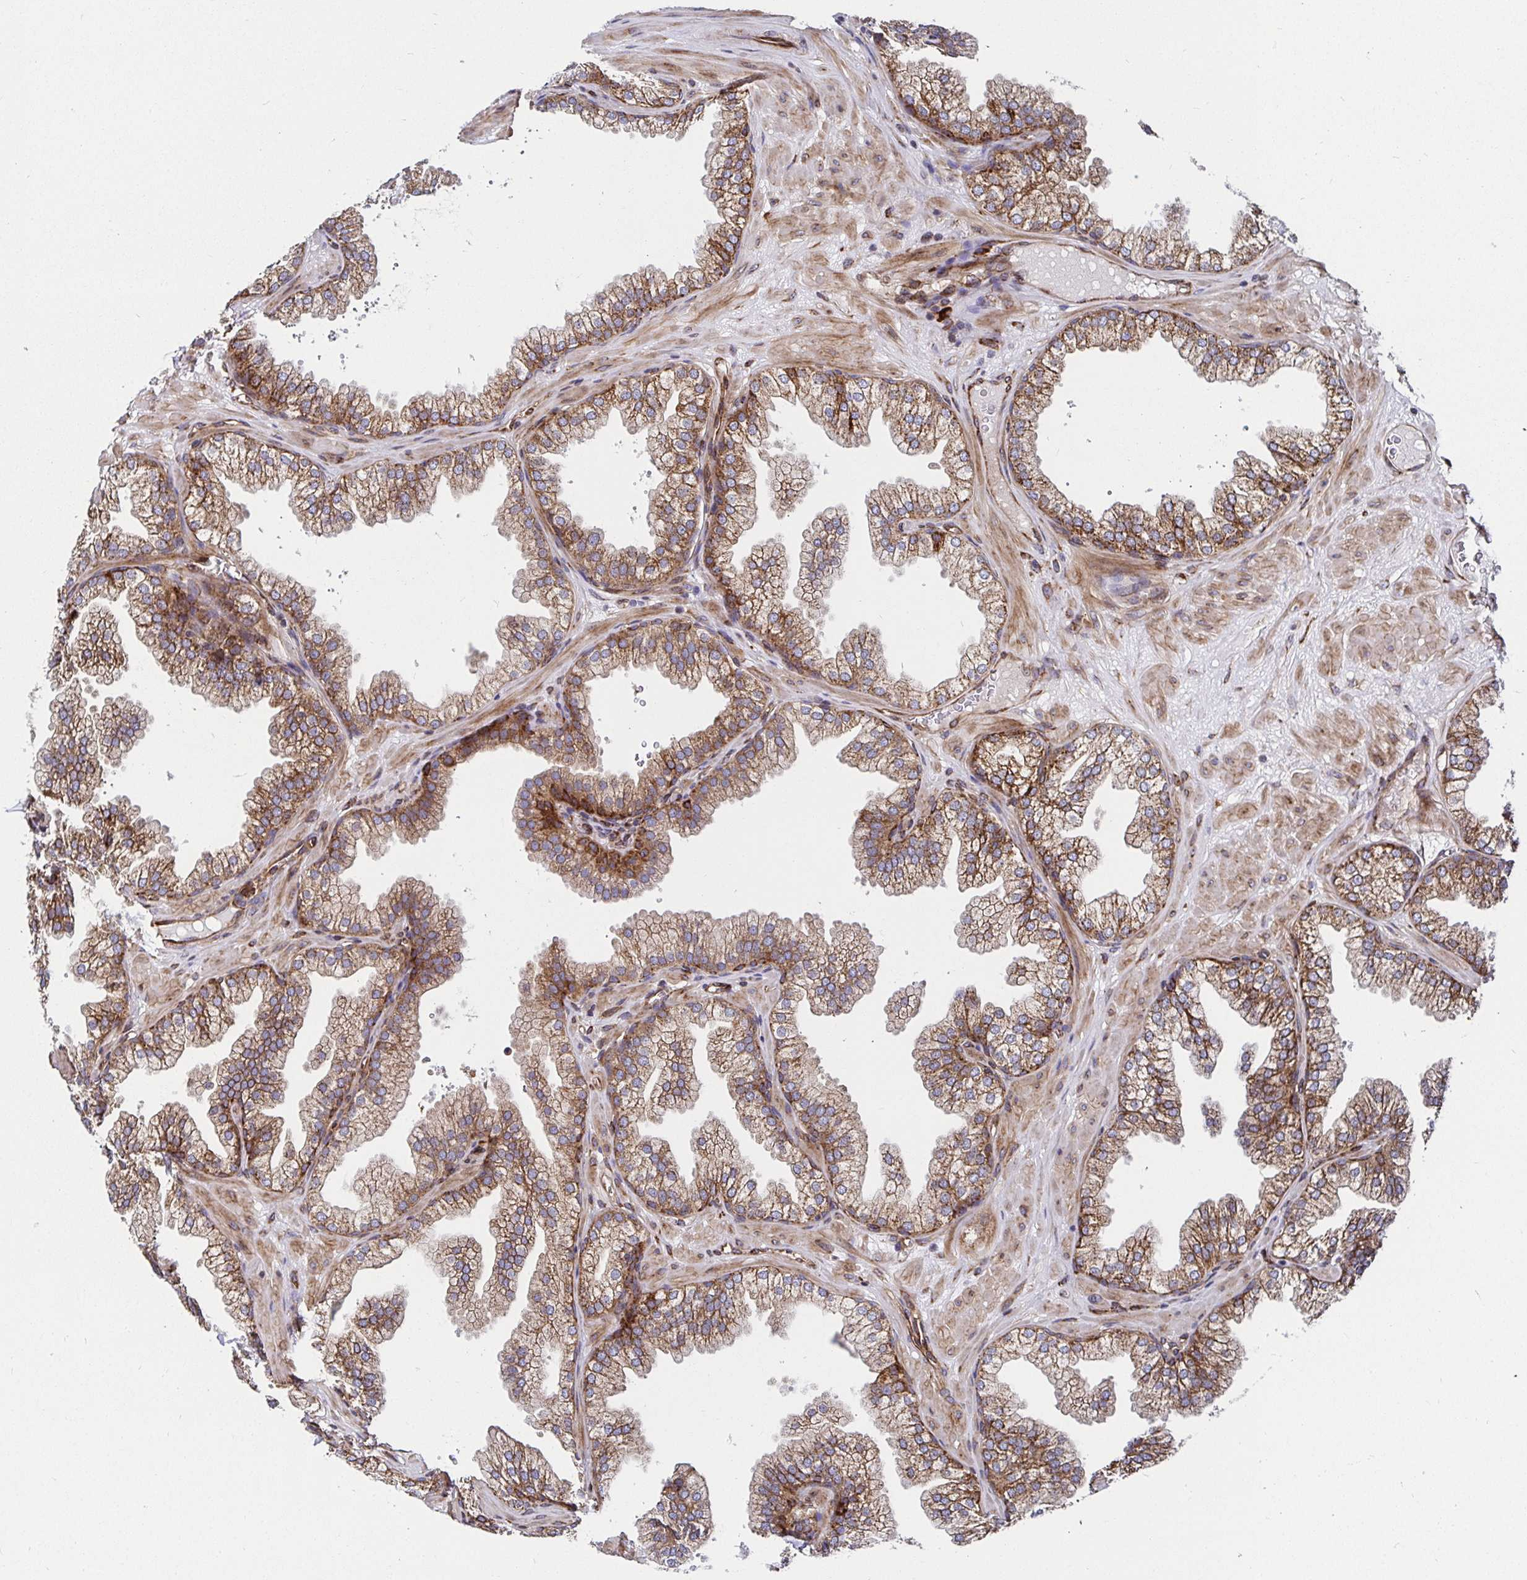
{"staining": {"intensity": "moderate", "quantity": ">75%", "location": "cytoplasmic/membranous"}, "tissue": "prostate", "cell_type": "Glandular cells", "image_type": "normal", "snomed": [{"axis": "morphology", "description": "Normal tissue, NOS"}, {"axis": "topography", "description": "Prostate"}], "caption": "Prostate stained with a brown dye reveals moderate cytoplasmic/membranous positive expression in about >75% of glandular cells.", "gene": "SMYD3", "patient": {"sex": "male", "age": 37}}